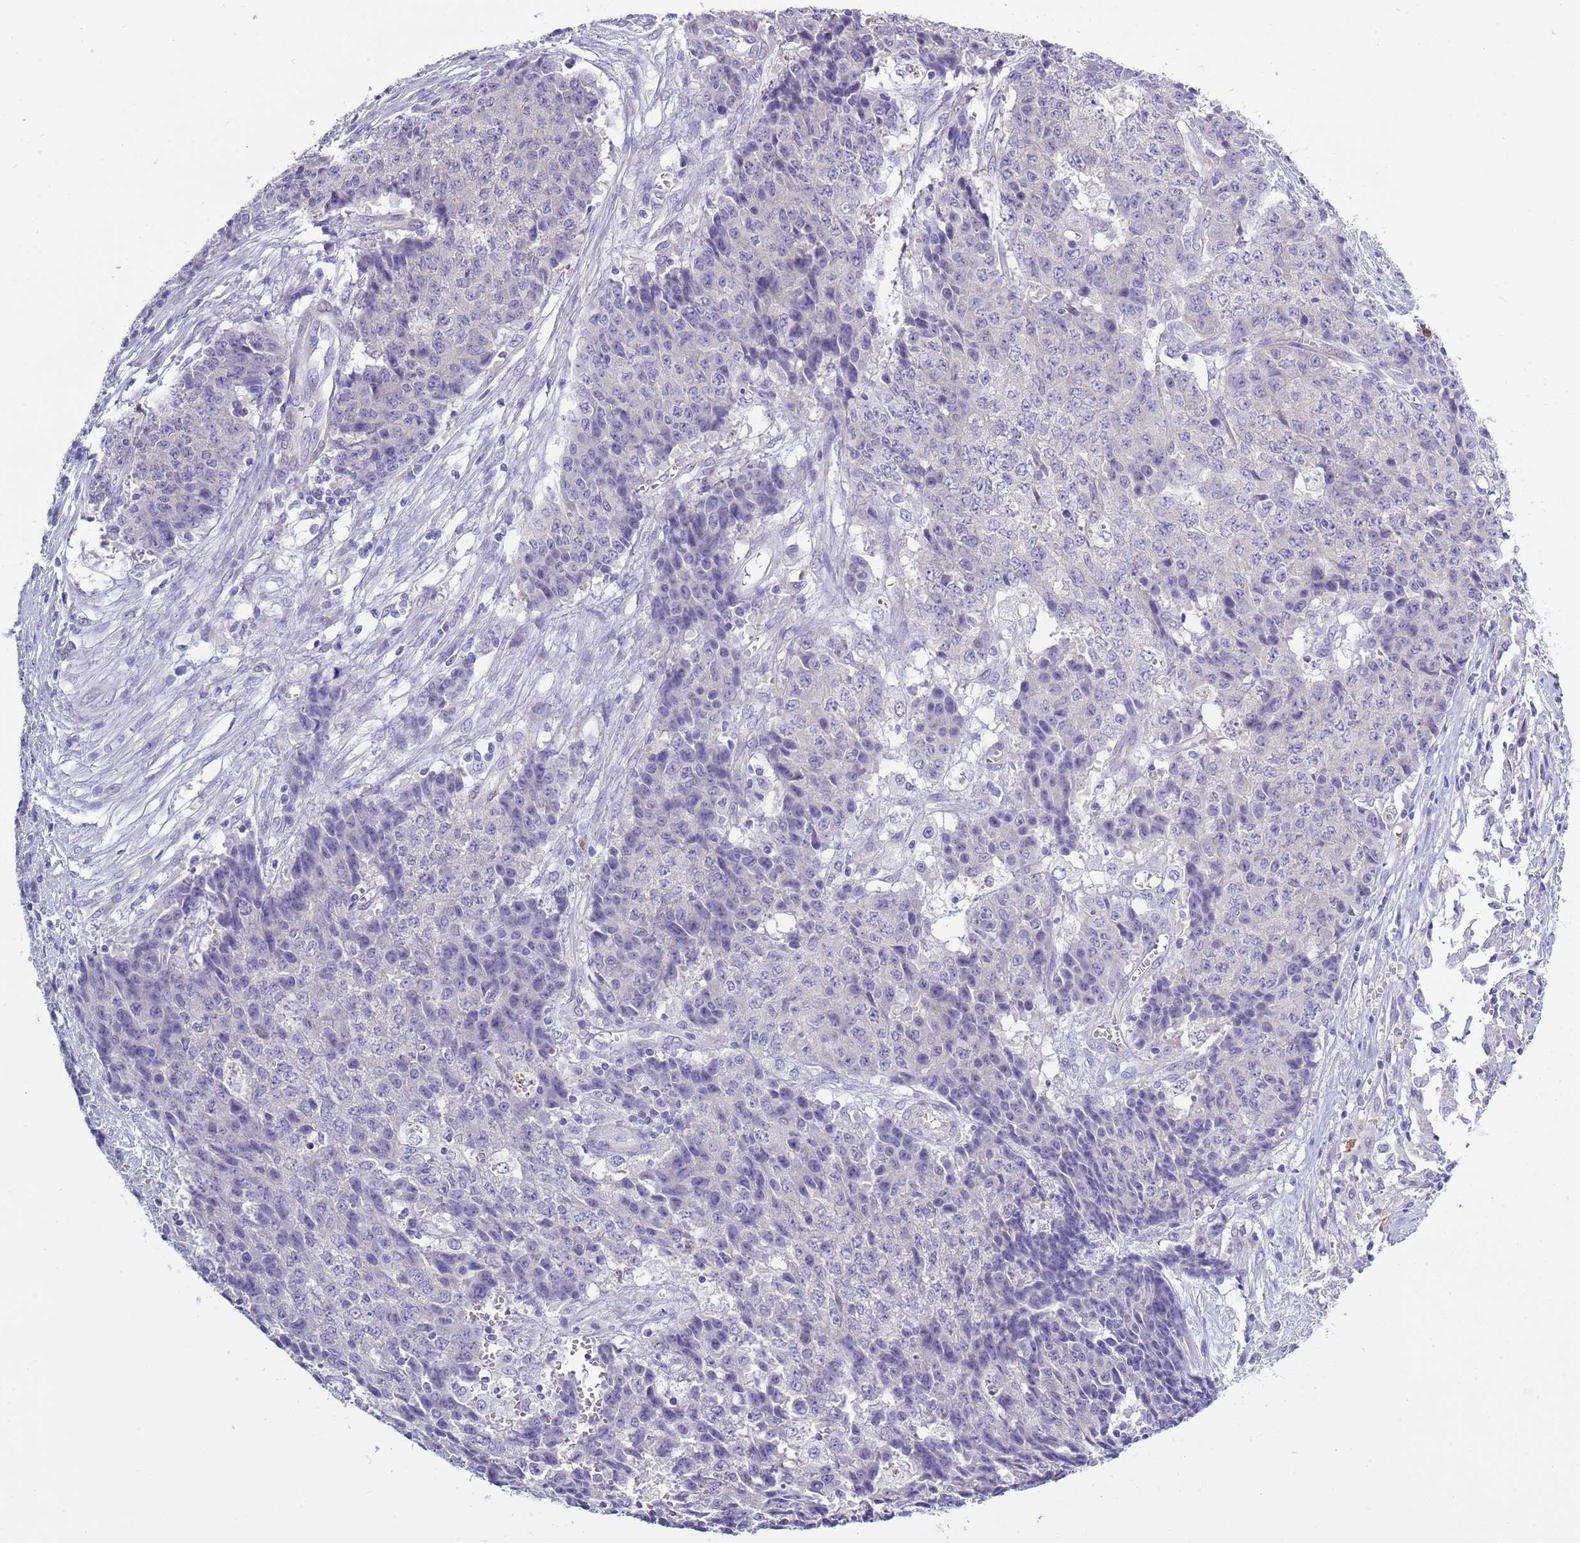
{"staining": {"intensity": "negative", "quantity": "none", "location": "none"}, "tissue": "ovarian cancer", "cell_type": "Tumor cells", "image_type": "cancer", "snomed": [{"axis": "morphology", "description": "Carcinoma, endometroid"}, {"axis": "topography", "description": "Ovary"}], "caption": "Tumor cells are negative for protein expression in human endometroid carcinoma (ovarian).", "gene": "ZFP2", "patient": {"sex": "female", "age": 42}}